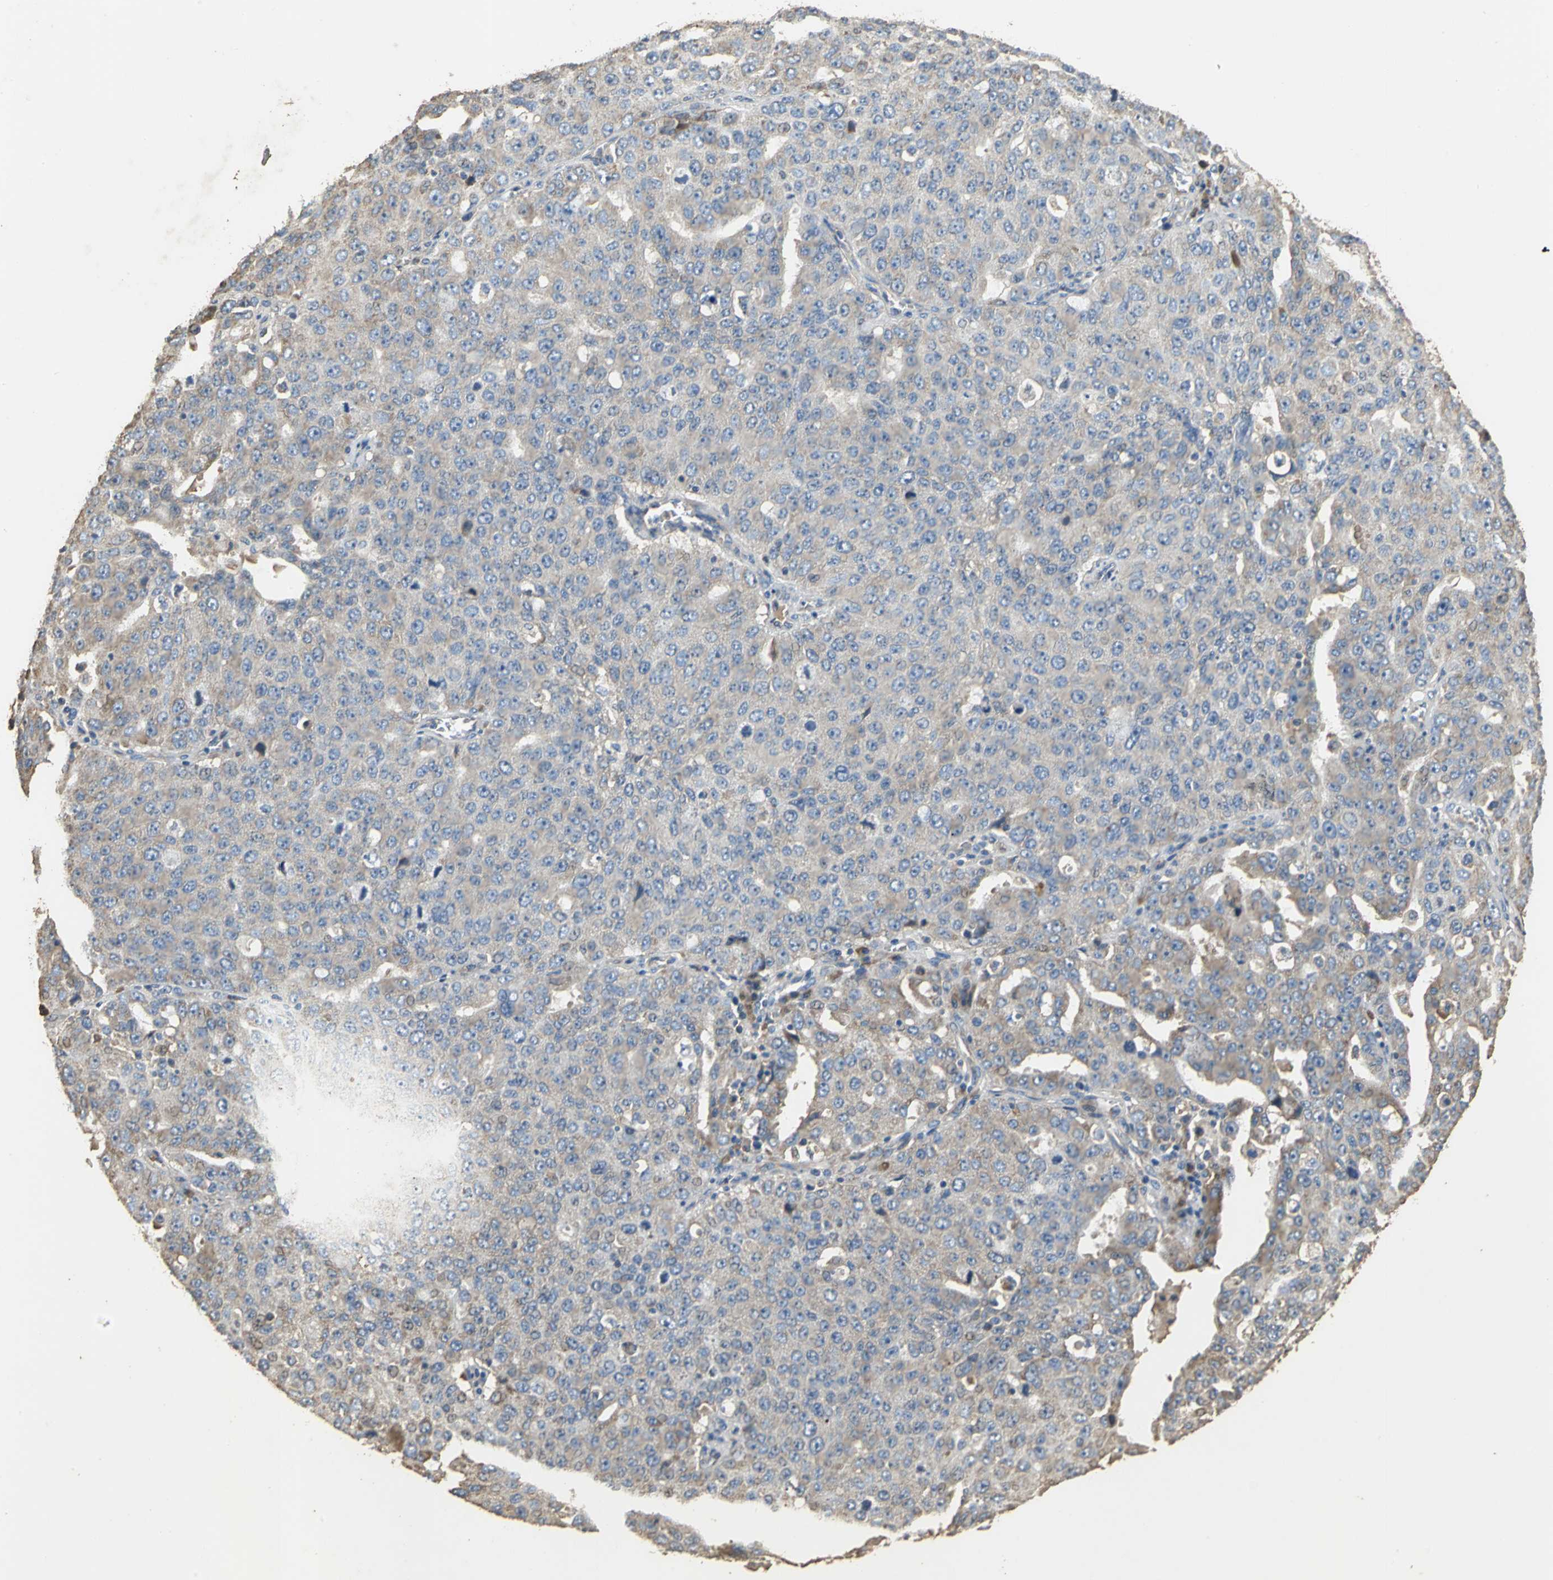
{"staining": {"intensity": "weak", "quantity": "25%-75%", "location": "cytoplasmic/membranous"}, "tissue": "ovarian cancer", "cell_type": "Tumor cells", "image_type": "cancer", "snomed": [{"axis": "morphology", "description": "Carcinoma, endometroid"}, {"axis": "topography", "description": "Ovary"}], "caption": "Endometroid carcinoma (ovarian) was stained to show a protein in brown. There is low levels of weak cytoplasmic/membranous positivity in about 25%-75% of tumor cells. The staining was performed using DAB, with brown indicating positive protein expression. Nuclei are stained blue with hematoxylin.", "gene": "ACSL4", "patient": {"sex": "female", "age": 62}}